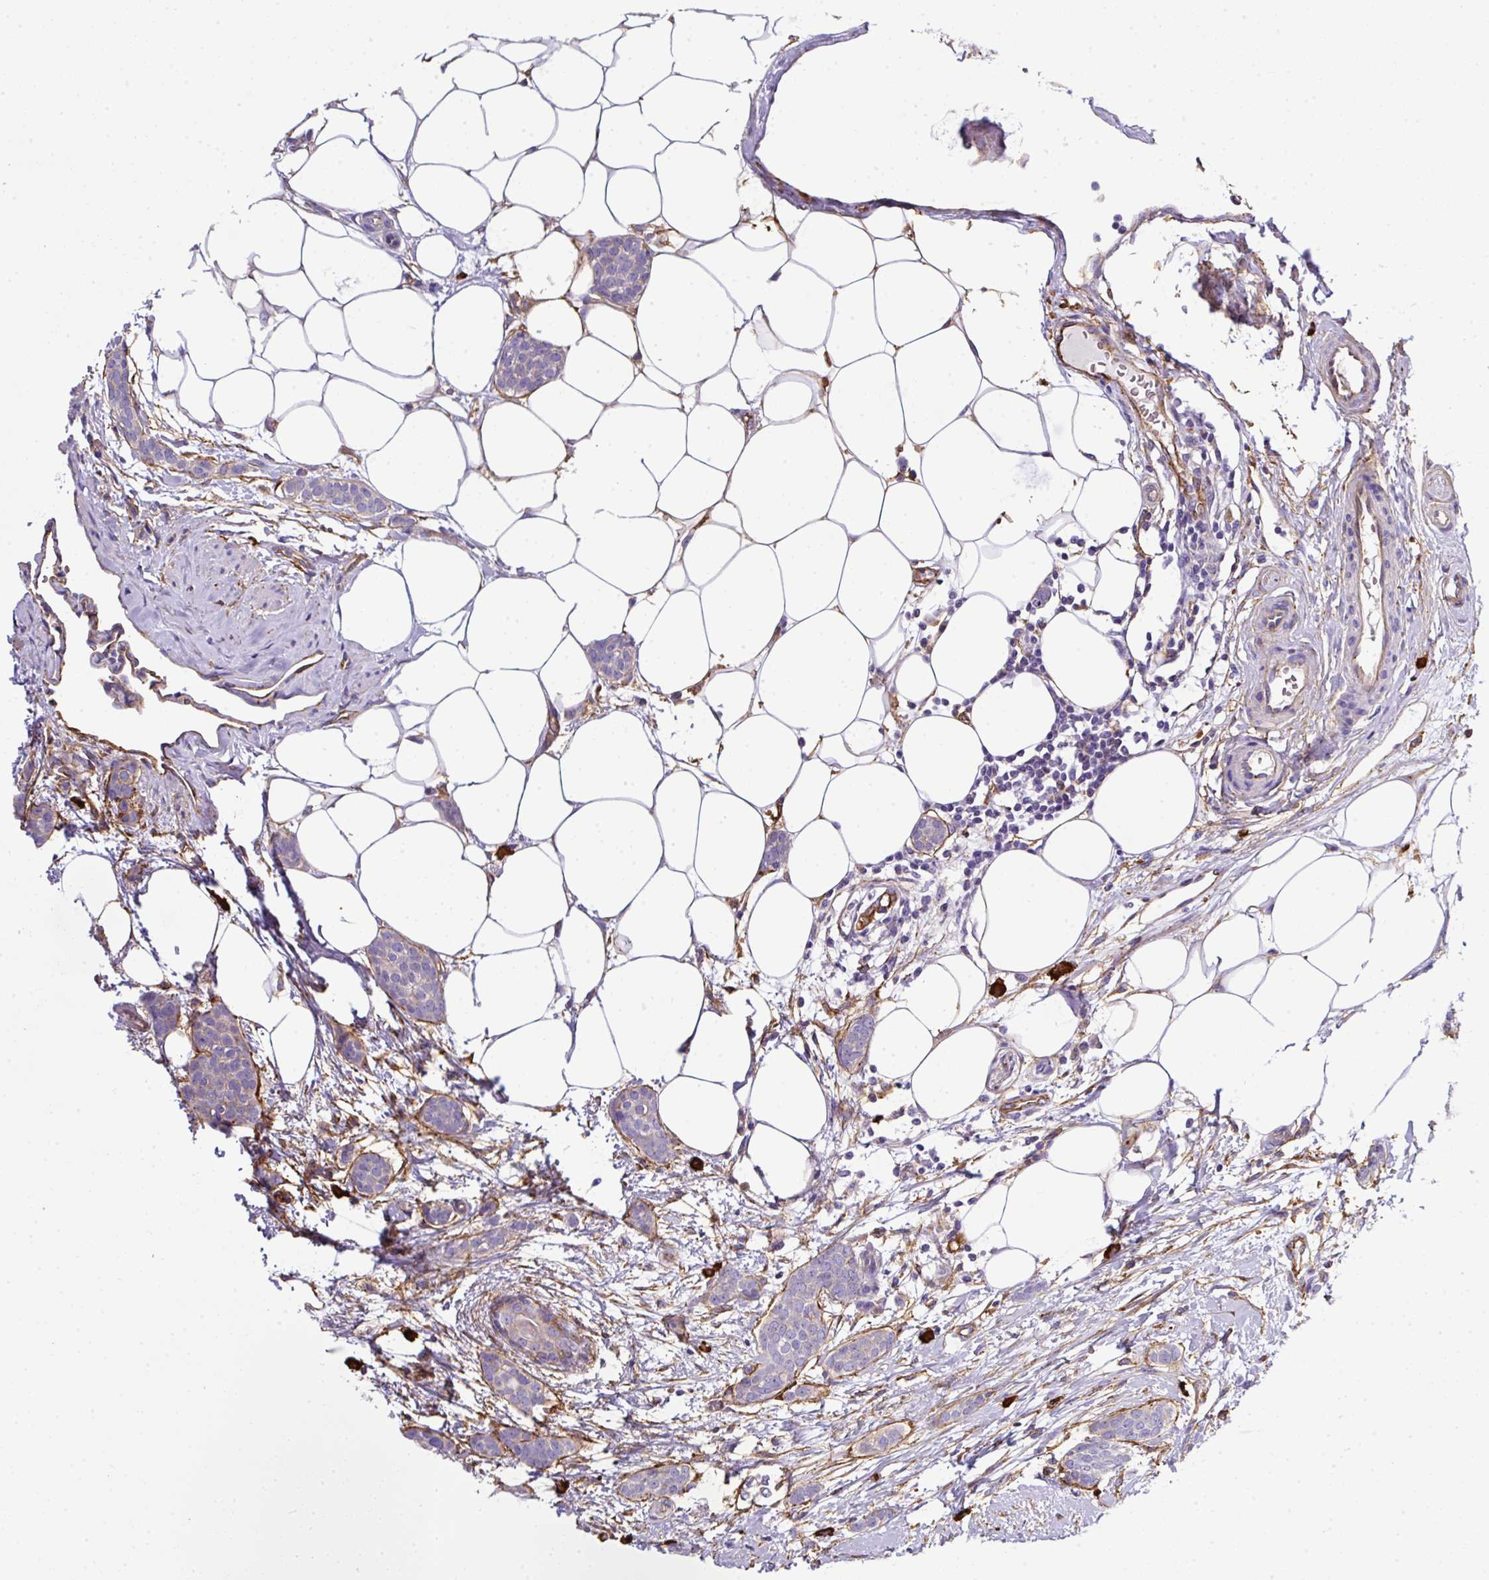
{"staining": {"intensity": "negative", "quantity": "none", "location": "none"}, "tissue": "breast cancer", "cell_type": "Tumor cells", "image_type": "cancer", "snomed": [{"axis": "morphology", "description": "Duct carcinoma"}, {"axis": "topography", "description": "Breast"}], "caption": "Tumor cells show no significant protein expression in invasive ductal carcinoma (breast).", "gene": "MAGEB5", "patient": {"sex": "female", "age": 72}}